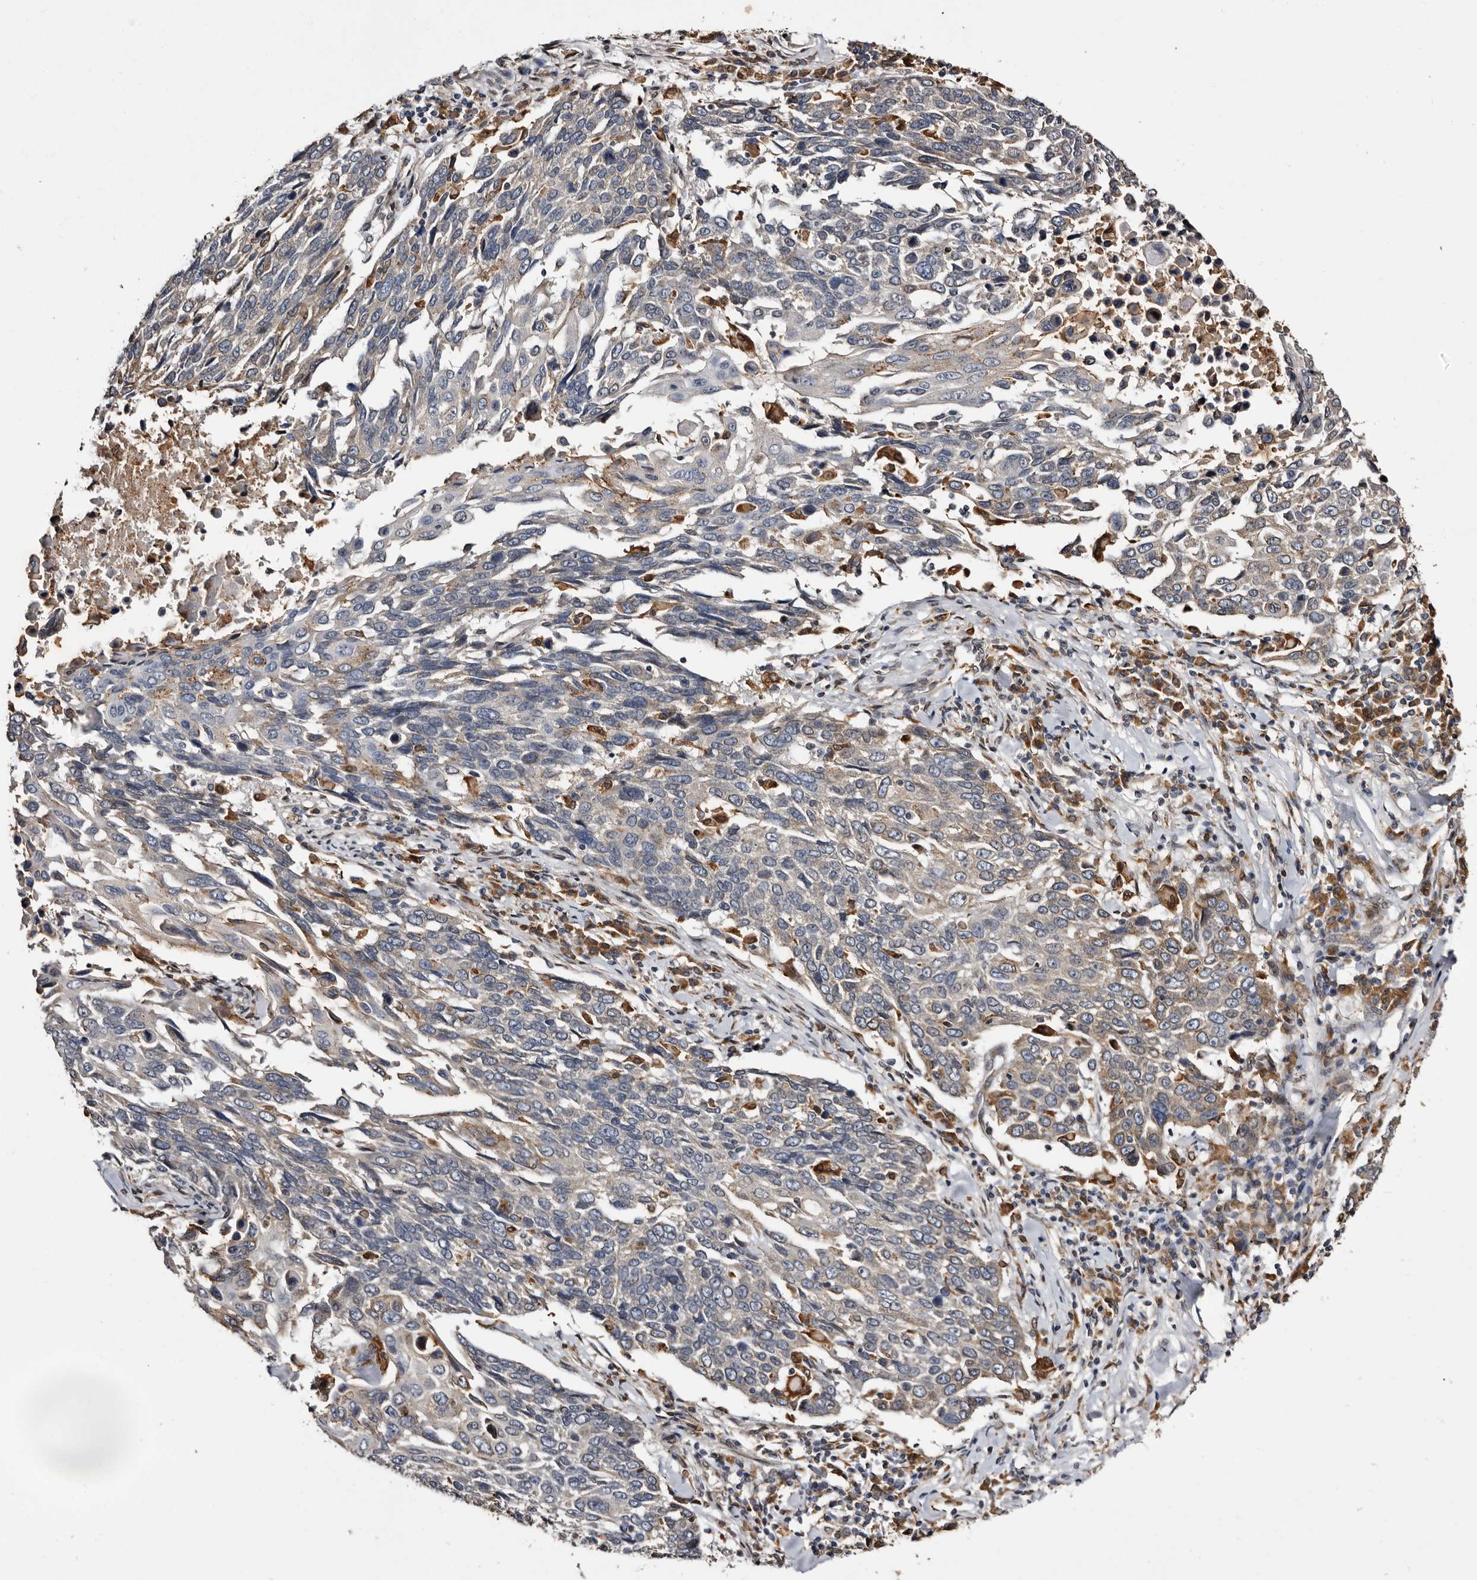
{"staining": {"intensity": "weak", "quantity": "<25%", "location": "cytoplasmic/membranous"}, "tissue": "lung cancer", "cell_type": "Tumor cells", "image_type": "cancer", "snomed": [{"axis": "morphology", "description": "Squamous cell carcinoma, NOS"}, {"axis": "topography", "description": "Lung"}], "caption": "Immunohistochemistry (IHC) image of human lung cancer stained for a protein (brown), which exhibits no positivity in tumor cells.", "gene": "INKA2", "patient": {"sex": "male", "age": 66}}